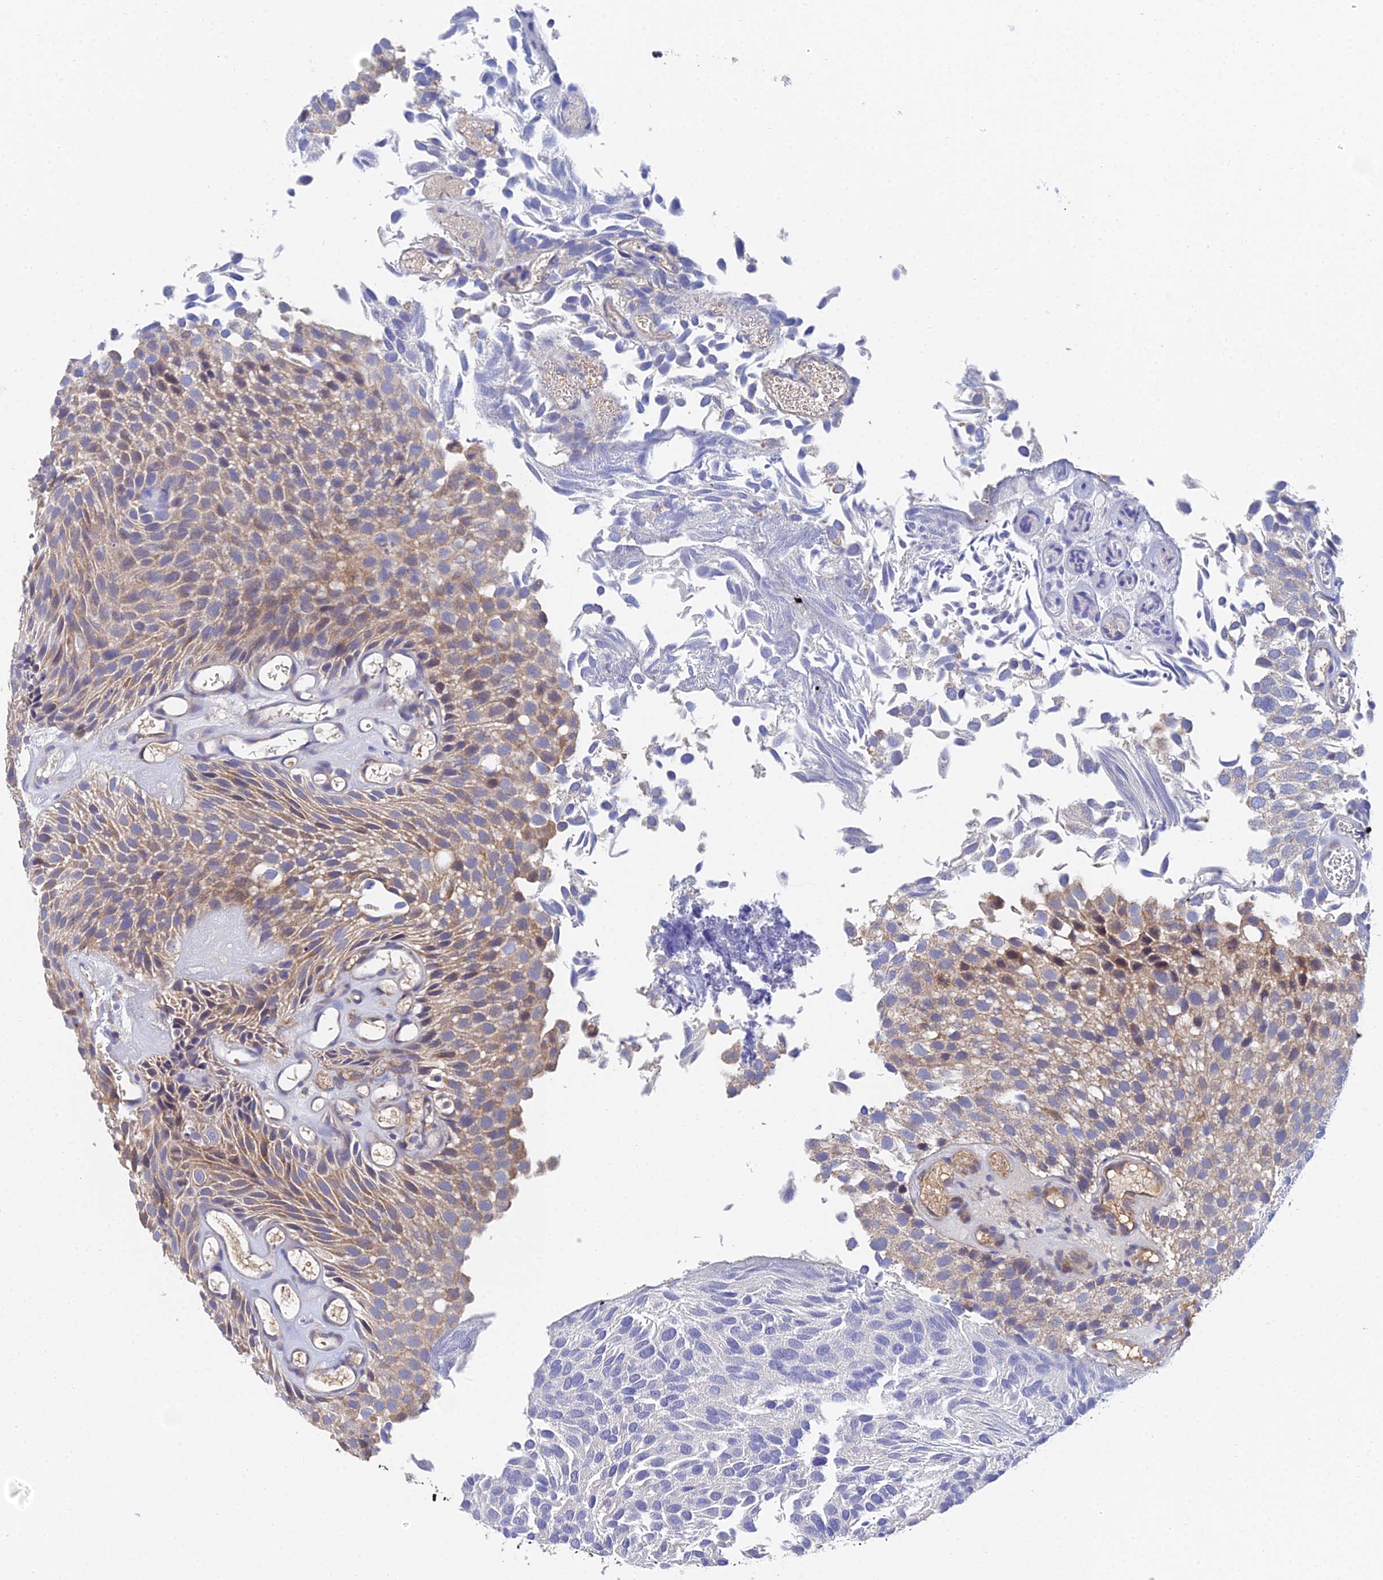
{"staining": {"intensity": "moderate", "quantity": "25%-75%", "location": "cytoplasmic/membranous"}, "tissue": "urothelial cancer", "cell_type": "Tumor cells", "image_type": "cancer", "snomed": [{"axis": "morphology", "description": "Urothelial carcinoma, Low grade"}, {"axis": "topography", "description": "Urinary bladder"}], "caption": "Tumor cells show medium levels of moderate cytoplasmic/membranous expression in approximately 25%-75% of cells in human urothelial cancer. (DAB (3,3'-diaminobenzidine) = brown stain, brightfield microscopy at high magnification).", "gene": "UBE2L3", "patient": {"sex": "male", "age": 89}}